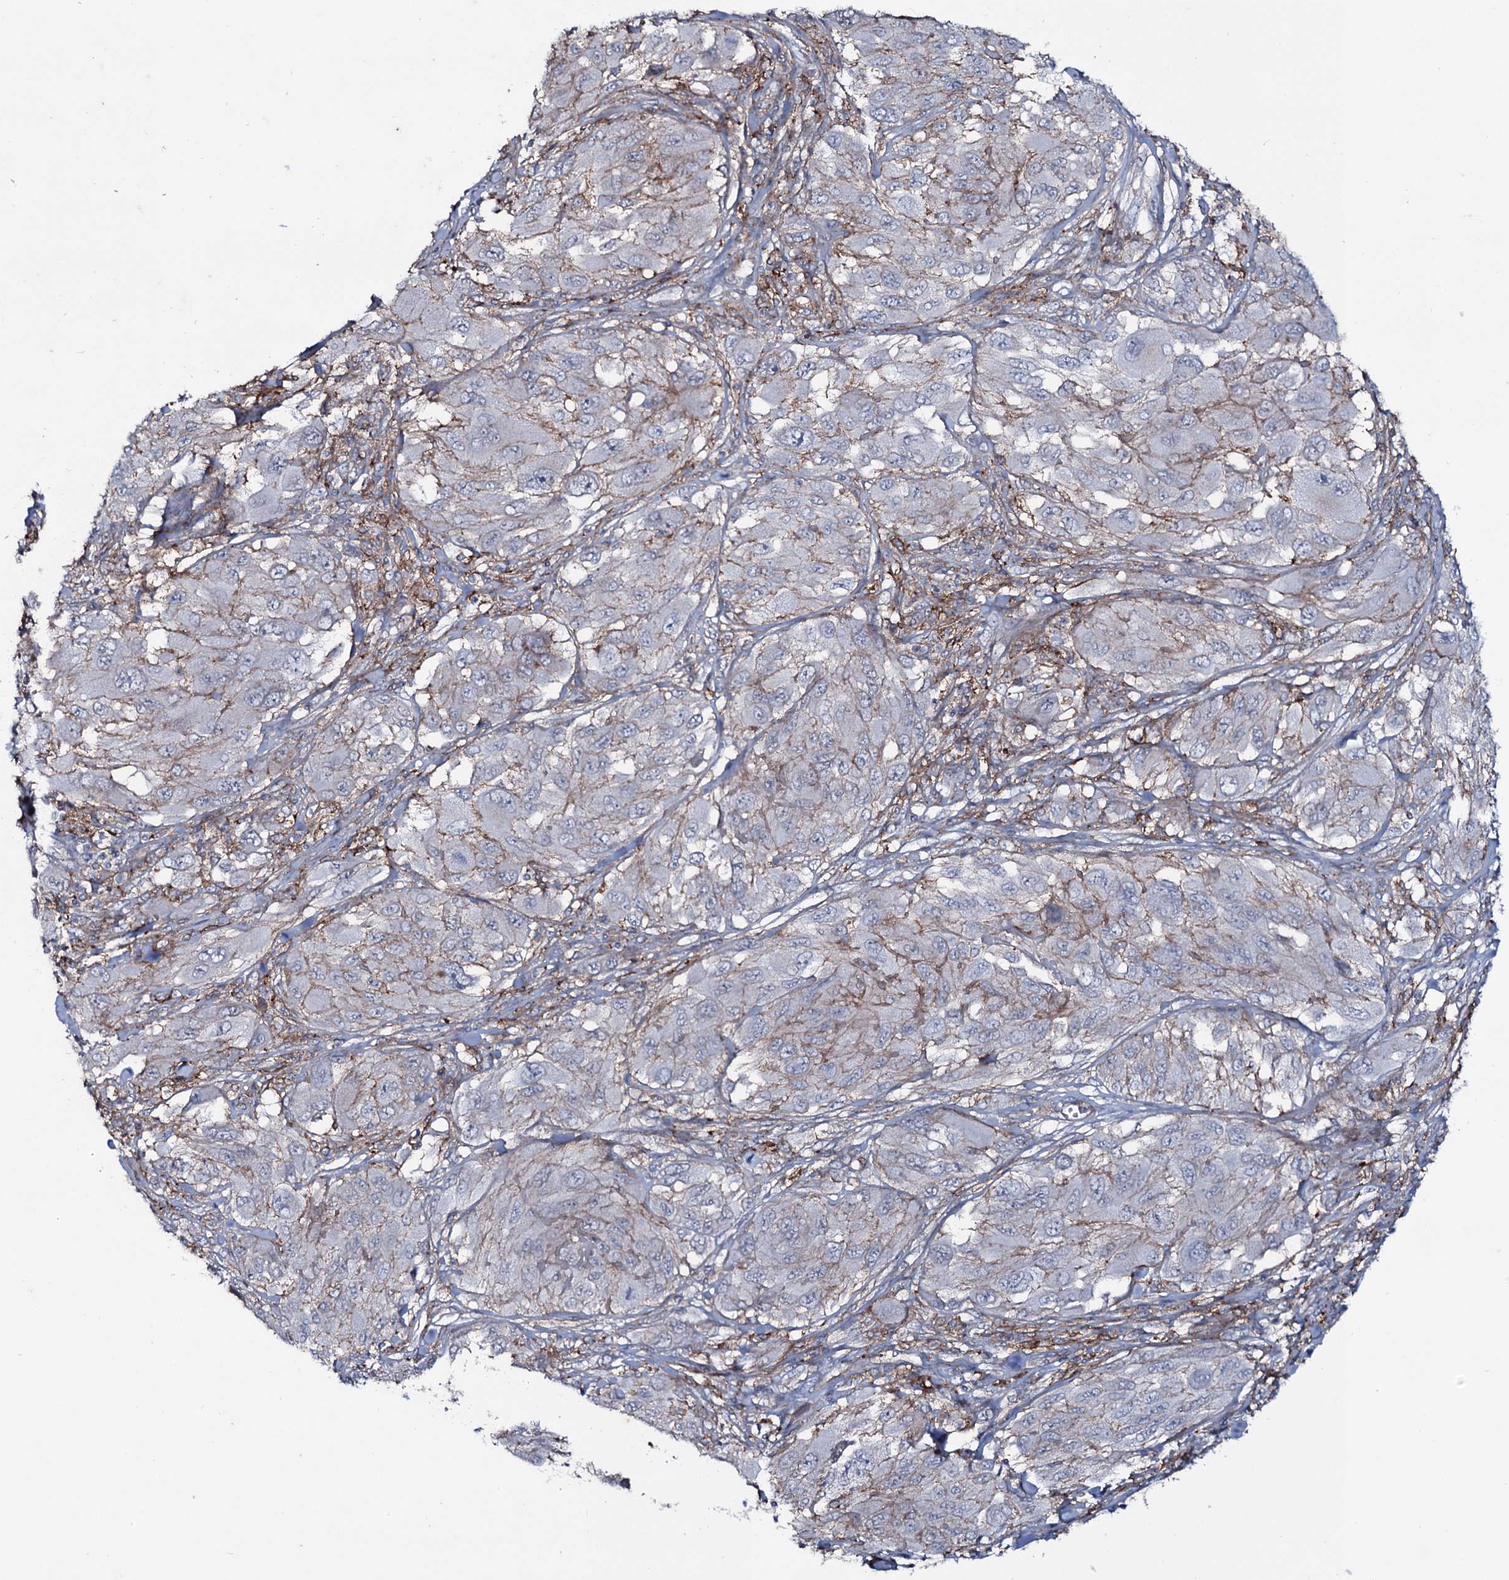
{"staining": {"intensity": "negative", "quantity": "none", "location": "none"}, "tissue": "melanoma", "cell_type": "Tumor cells", "image_type": "cancer", "snomed": [{"axis": "morphology", "description": "Malignant melanoma, NOS"}, {"axis": "topography", "description": "Skin"}], "caption": "A histopathology image of melanoma stained for a protein displays no brown staining in tumor cells. (DAB (3,3'-diaminobenzidine) immunohistochemistry, high magnification).", "gene": "SNAP23", "patient": {"sex": "female", "age": 91}}